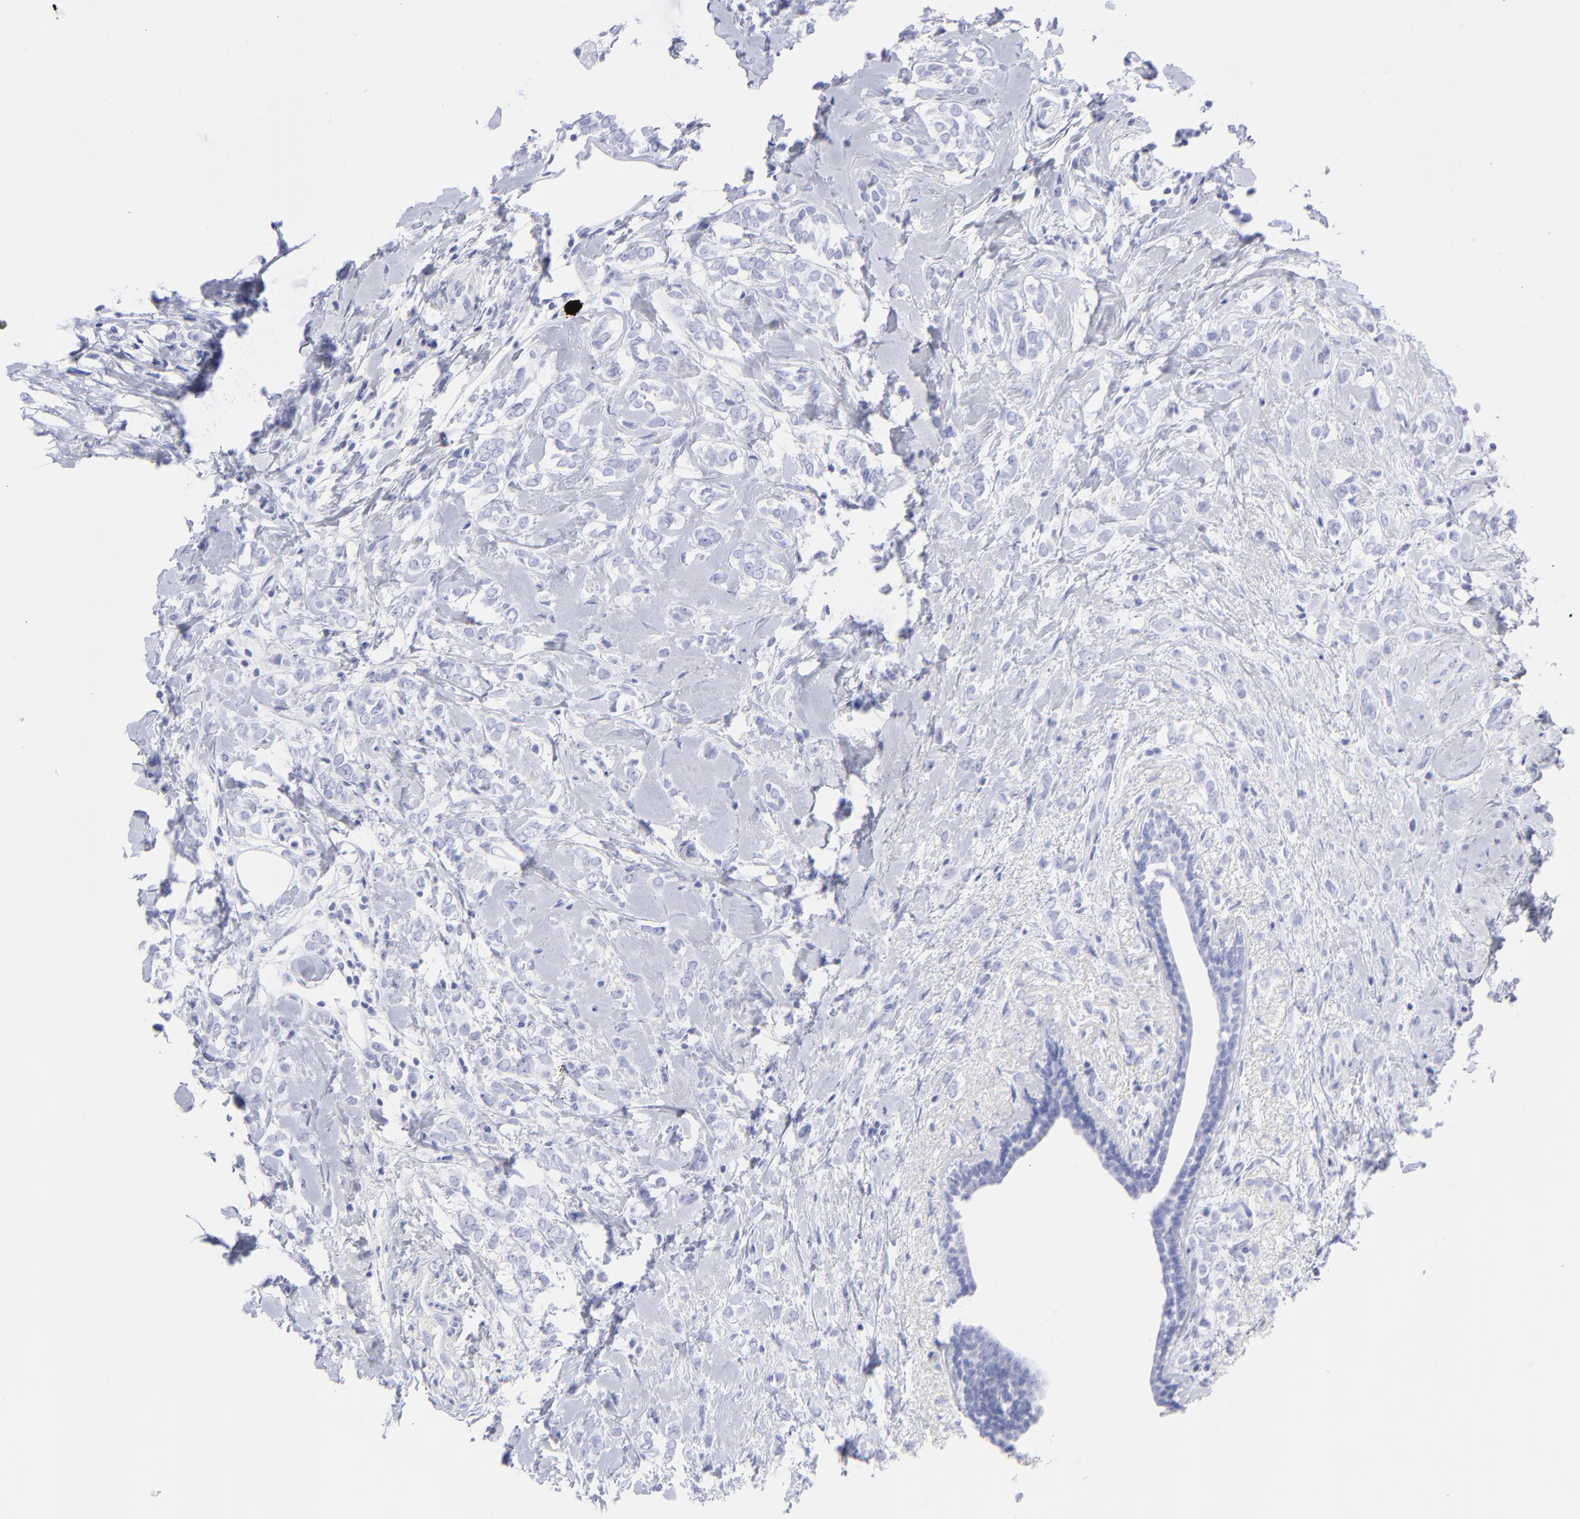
{"staining": {"intensity": "negative", "quantity": "none", "location": "none"}, "tissue": "breast cancer", "cell_type": "Tumor cells", "image_type": "cancer", "snomed": [{"axis": "morphology", "description": "Normal tissue, NOS"}, {"axis": "morphology", "description": "Lobular carcinoma"}, {"axis": "topography", "description": "Breast"}], "caption": "Tumor cells show no significant protein expression in breast cancer (lobular carcinoma). (Immunohistochemistry, brightfield microscopy, high magnification).", "gene": "F13B", "patient": {"sex": "female", "age": 47}}